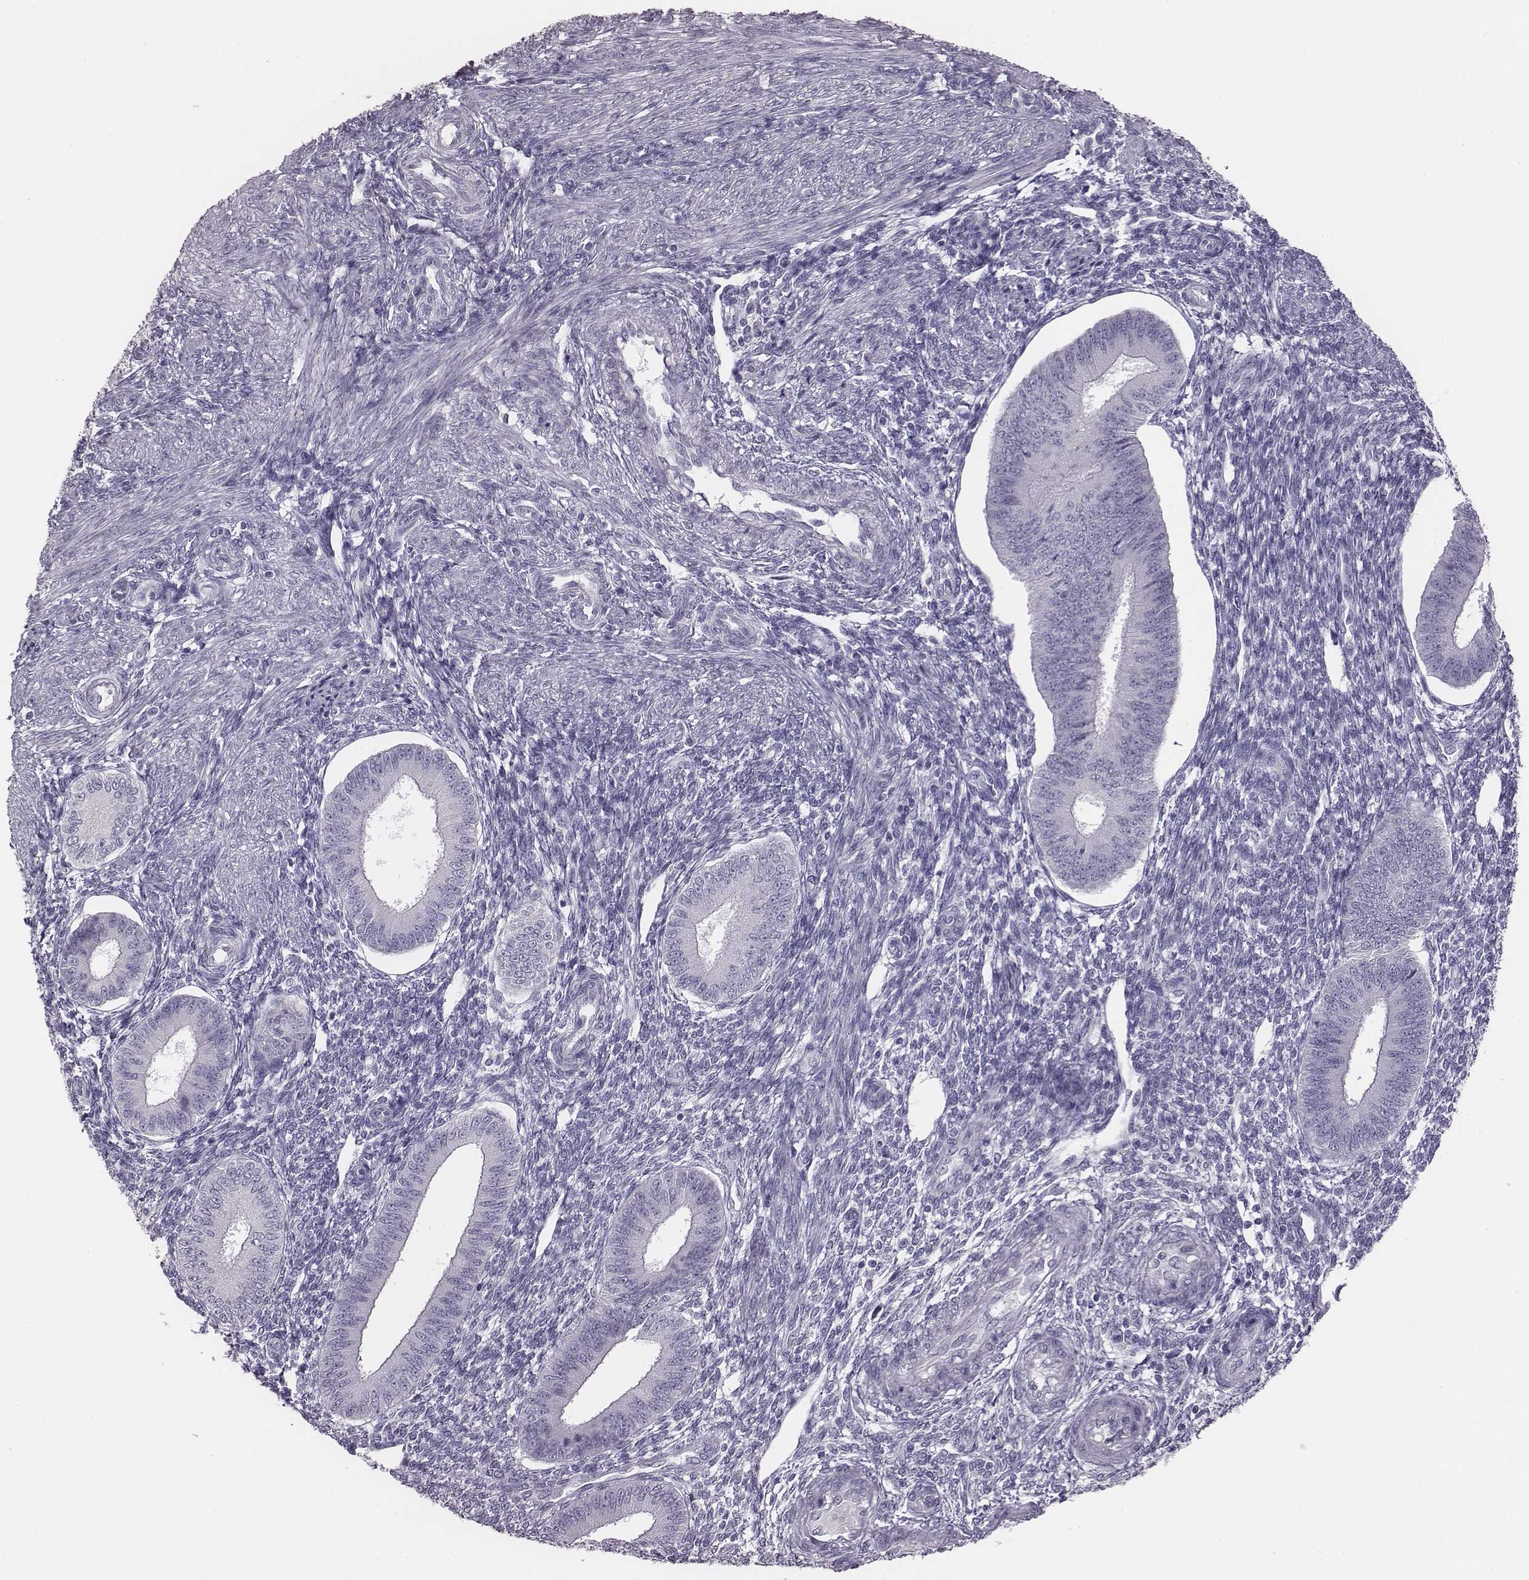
{"staining": {"intensity": "negative", "quantity": "none", "location": "none"}, "tissue": "endometrium", "cell_type": "Cells in endometrial stroma", "image_type": "normal", "snomed": [{"axis": "morphology", "description": "Normal tissue, NOS"}, {"axis": "topography", "description": "Endometrium"}], "caption": "High power microscopy histopathology image of an IHC image of normal endometrium, revealing no significant staining in cells in endometrial stroma.", "gene": "ENSG00000290147", "patient": {"sex": "female", "age": 39}}